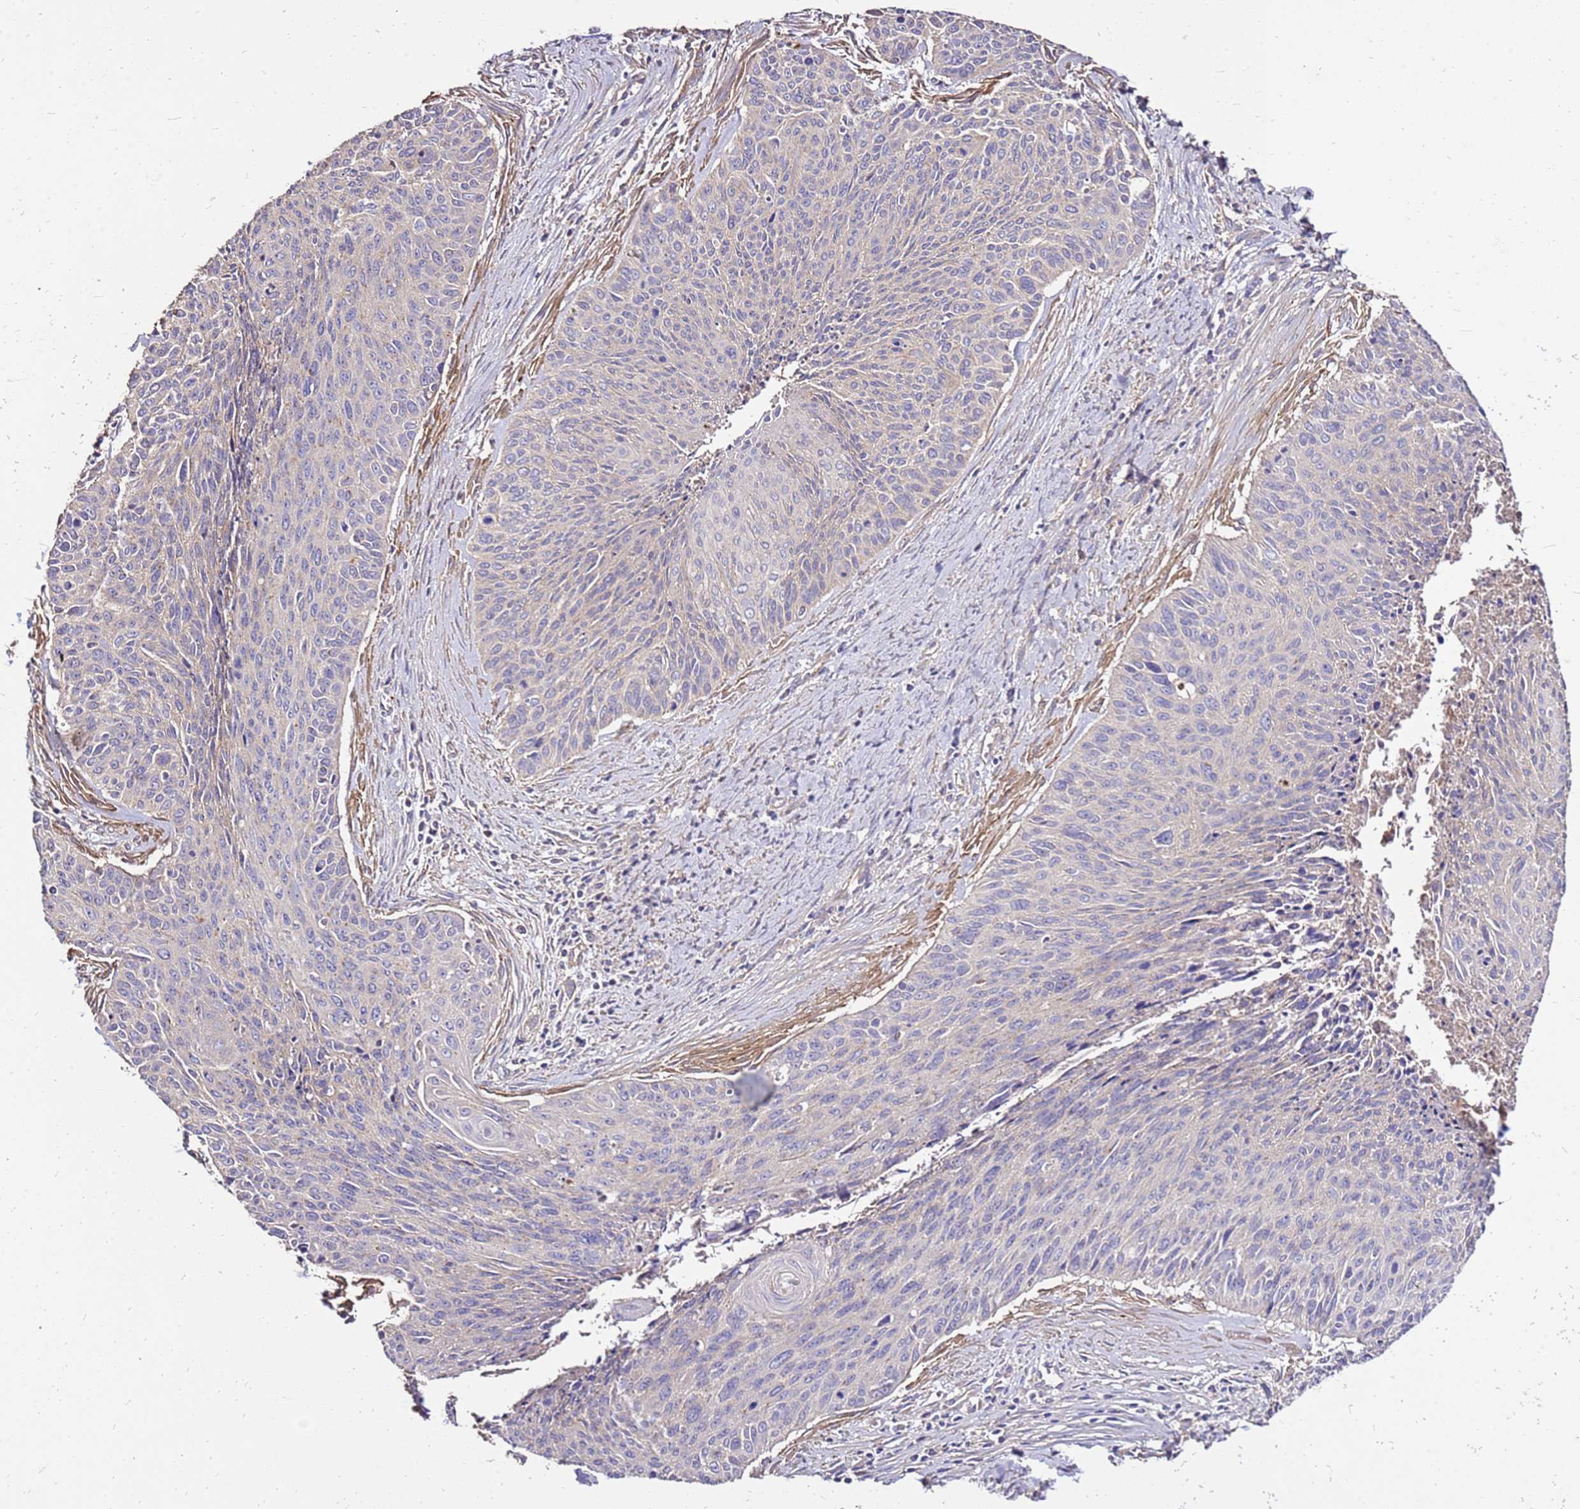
{"staining": {"intensity": "negative", "quantity": "none", "location": "none"}, "tissue": "cervical cancer", "cell_type": "Tumor cells", "image_type": "cancer", "snomed": [{"axis": "morphology", "description": "Squamous cell carcinoma, NOS"}, {"axis": "topography", "description": "Cervix"}], "caption": "Immunohistochemical staining of human cervical cancer (squamous cell carcinoma) demonstrates no significant expression in tumor cells.", "gene": "EXD3", "patient": {"sex": "female", "age": 55}}